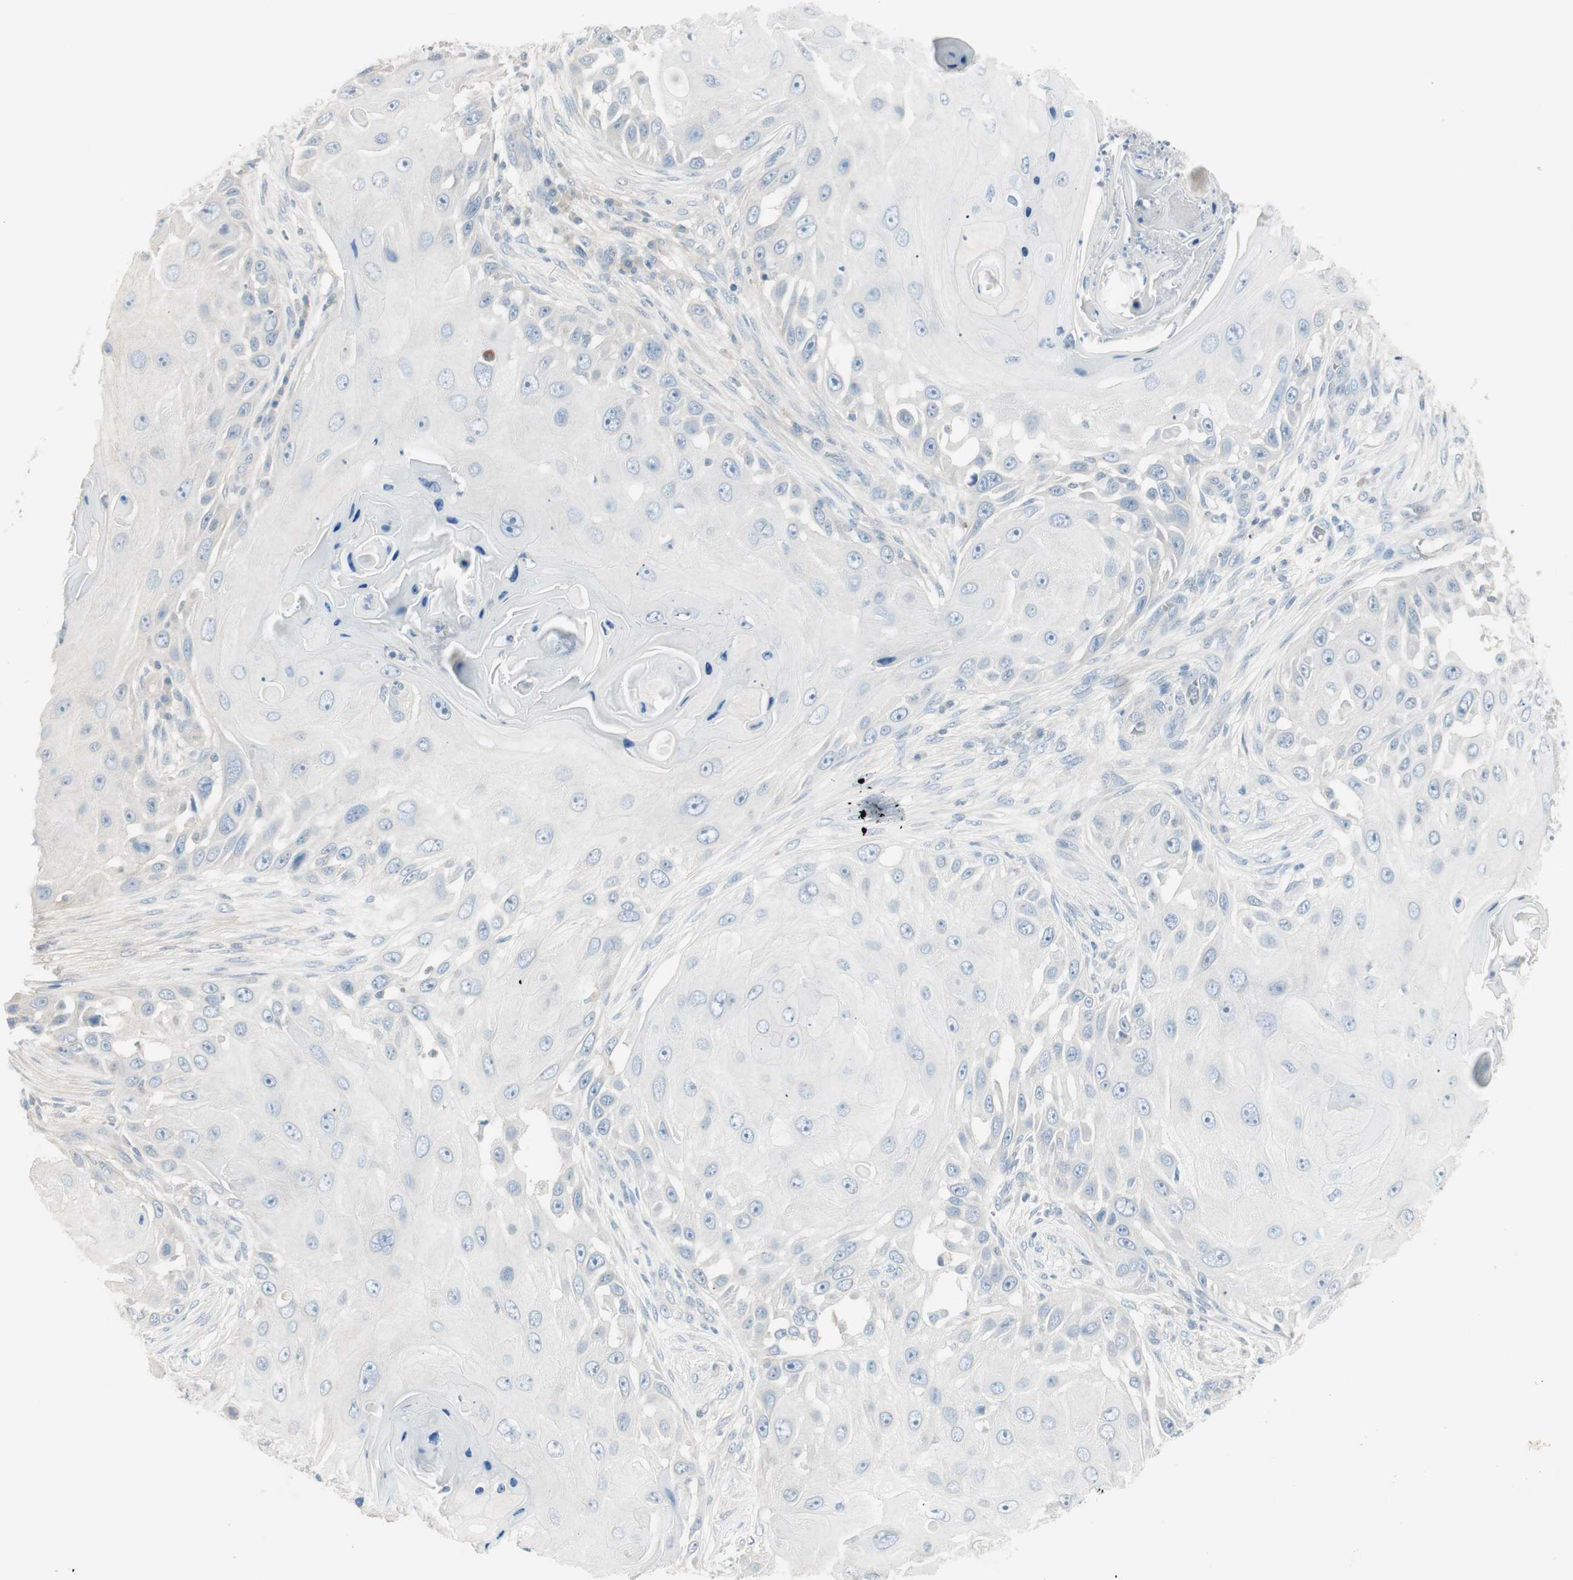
{"staining": {"intensity": "negative", "quantity": "none", "location": "none"}, "tissue": "skin cancer", "cell_type": "Tumor cells", "image_type": "cancer", "snomed": [{"axis": "morphology", "description": "Squamous cell carcinoma, NOS"}, {"axis": "topography", "description": "Skin"}], "caption": "Squamous cell carcinoma (skin) stained for a protein using IHC demonstrates no staining tumor cells.", "gene": "ITLN2", "patient": {"sex": "female", "age": 44}}